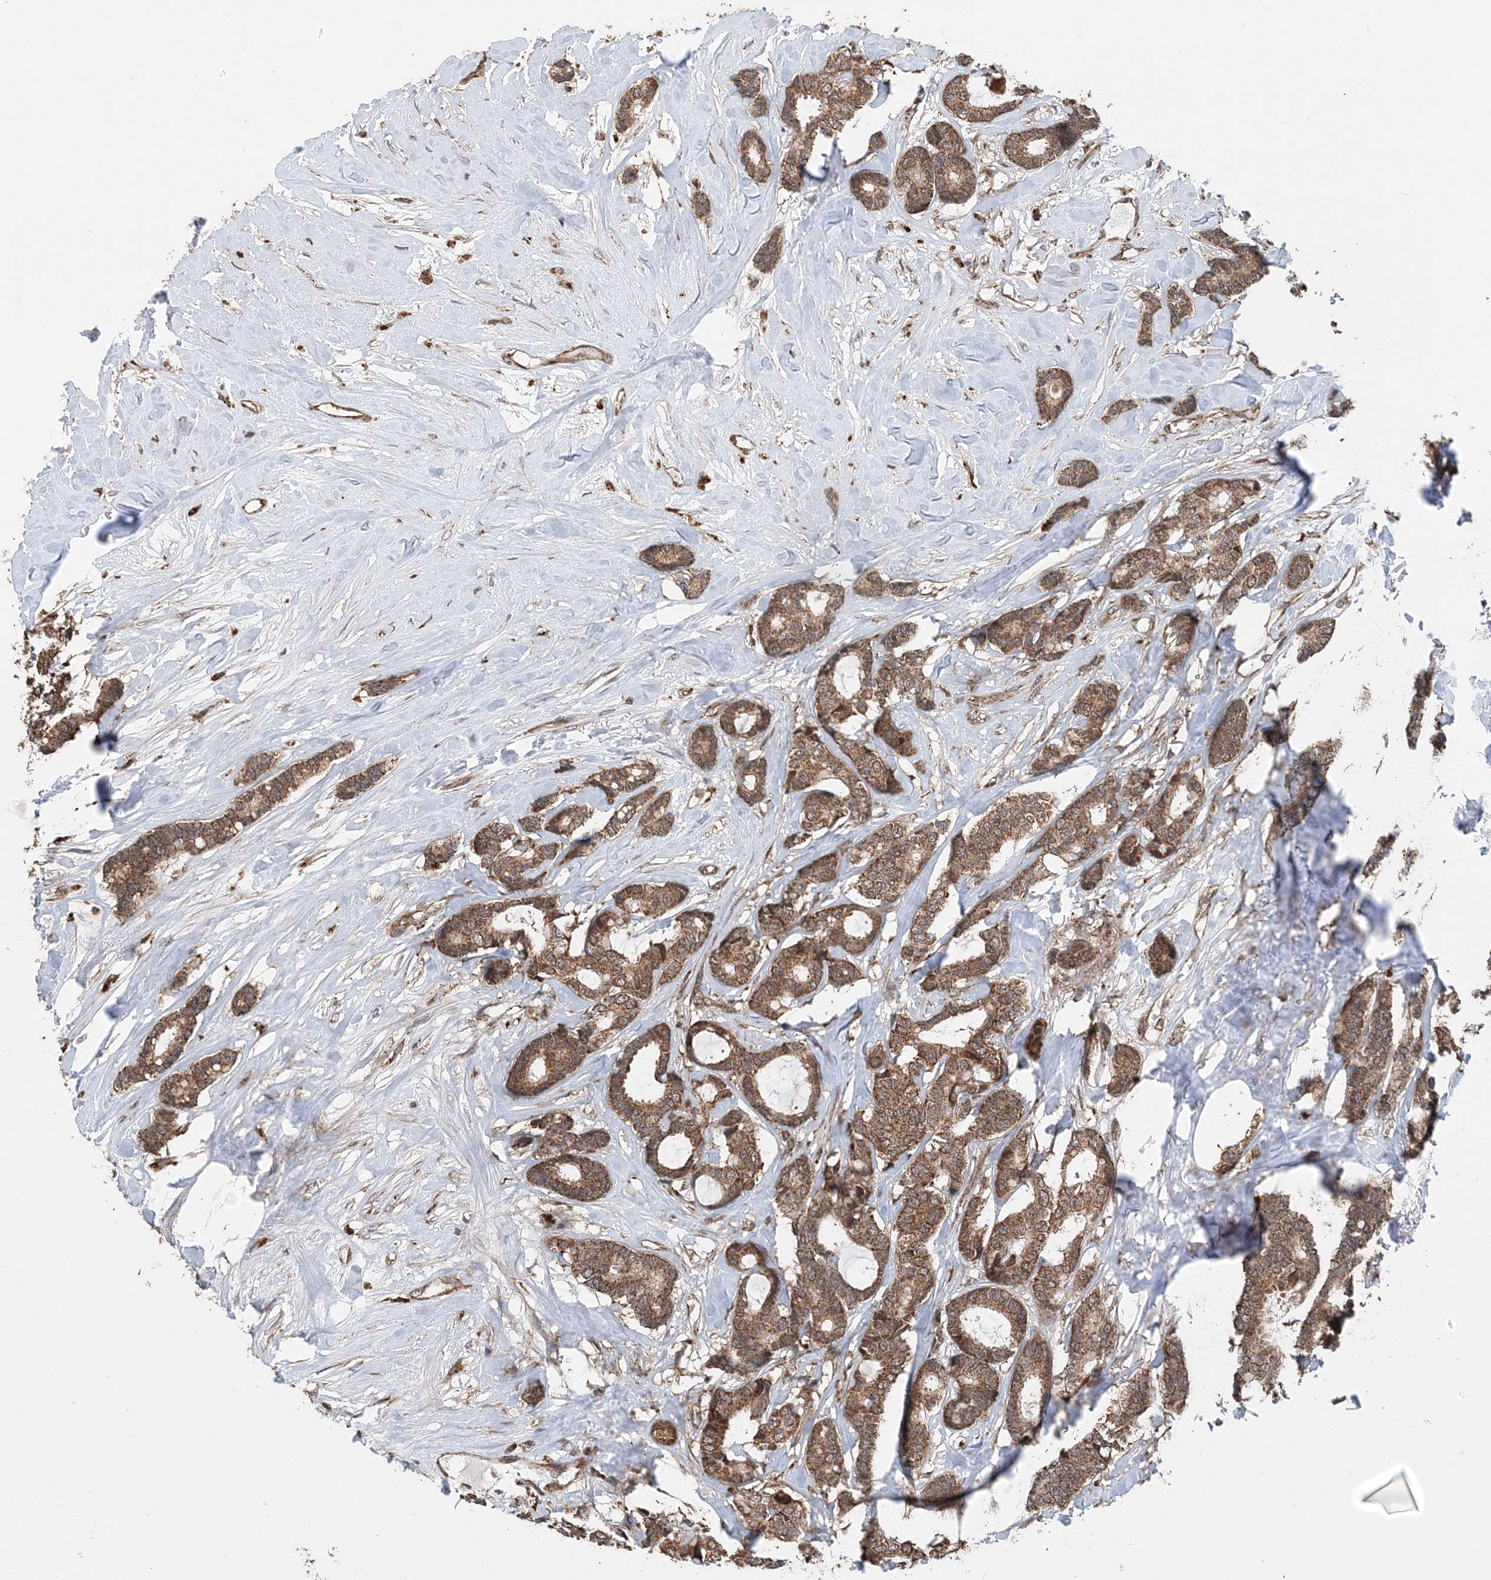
{"staining": {"intensity": "moderate", "quantity": ">75%", "location": "cytoplasmic/membranous"}, "tissue": "breast cancer", "cell_type": "Tumor cells", "image_type": "cancer", "snomed": [{"axis": "morphology", "description": "Duct carcinoma"}, {"axis": "topography", "description": "Breast"}], "caption": "A medium amount of moderate cytoplasmic/membranous expression is identified in about >75% of tumor cells in breast infiltrating ductal carcinoma tissue.", "gene": "PCBP1", "patient": {"sex": "female", "age": 87}}